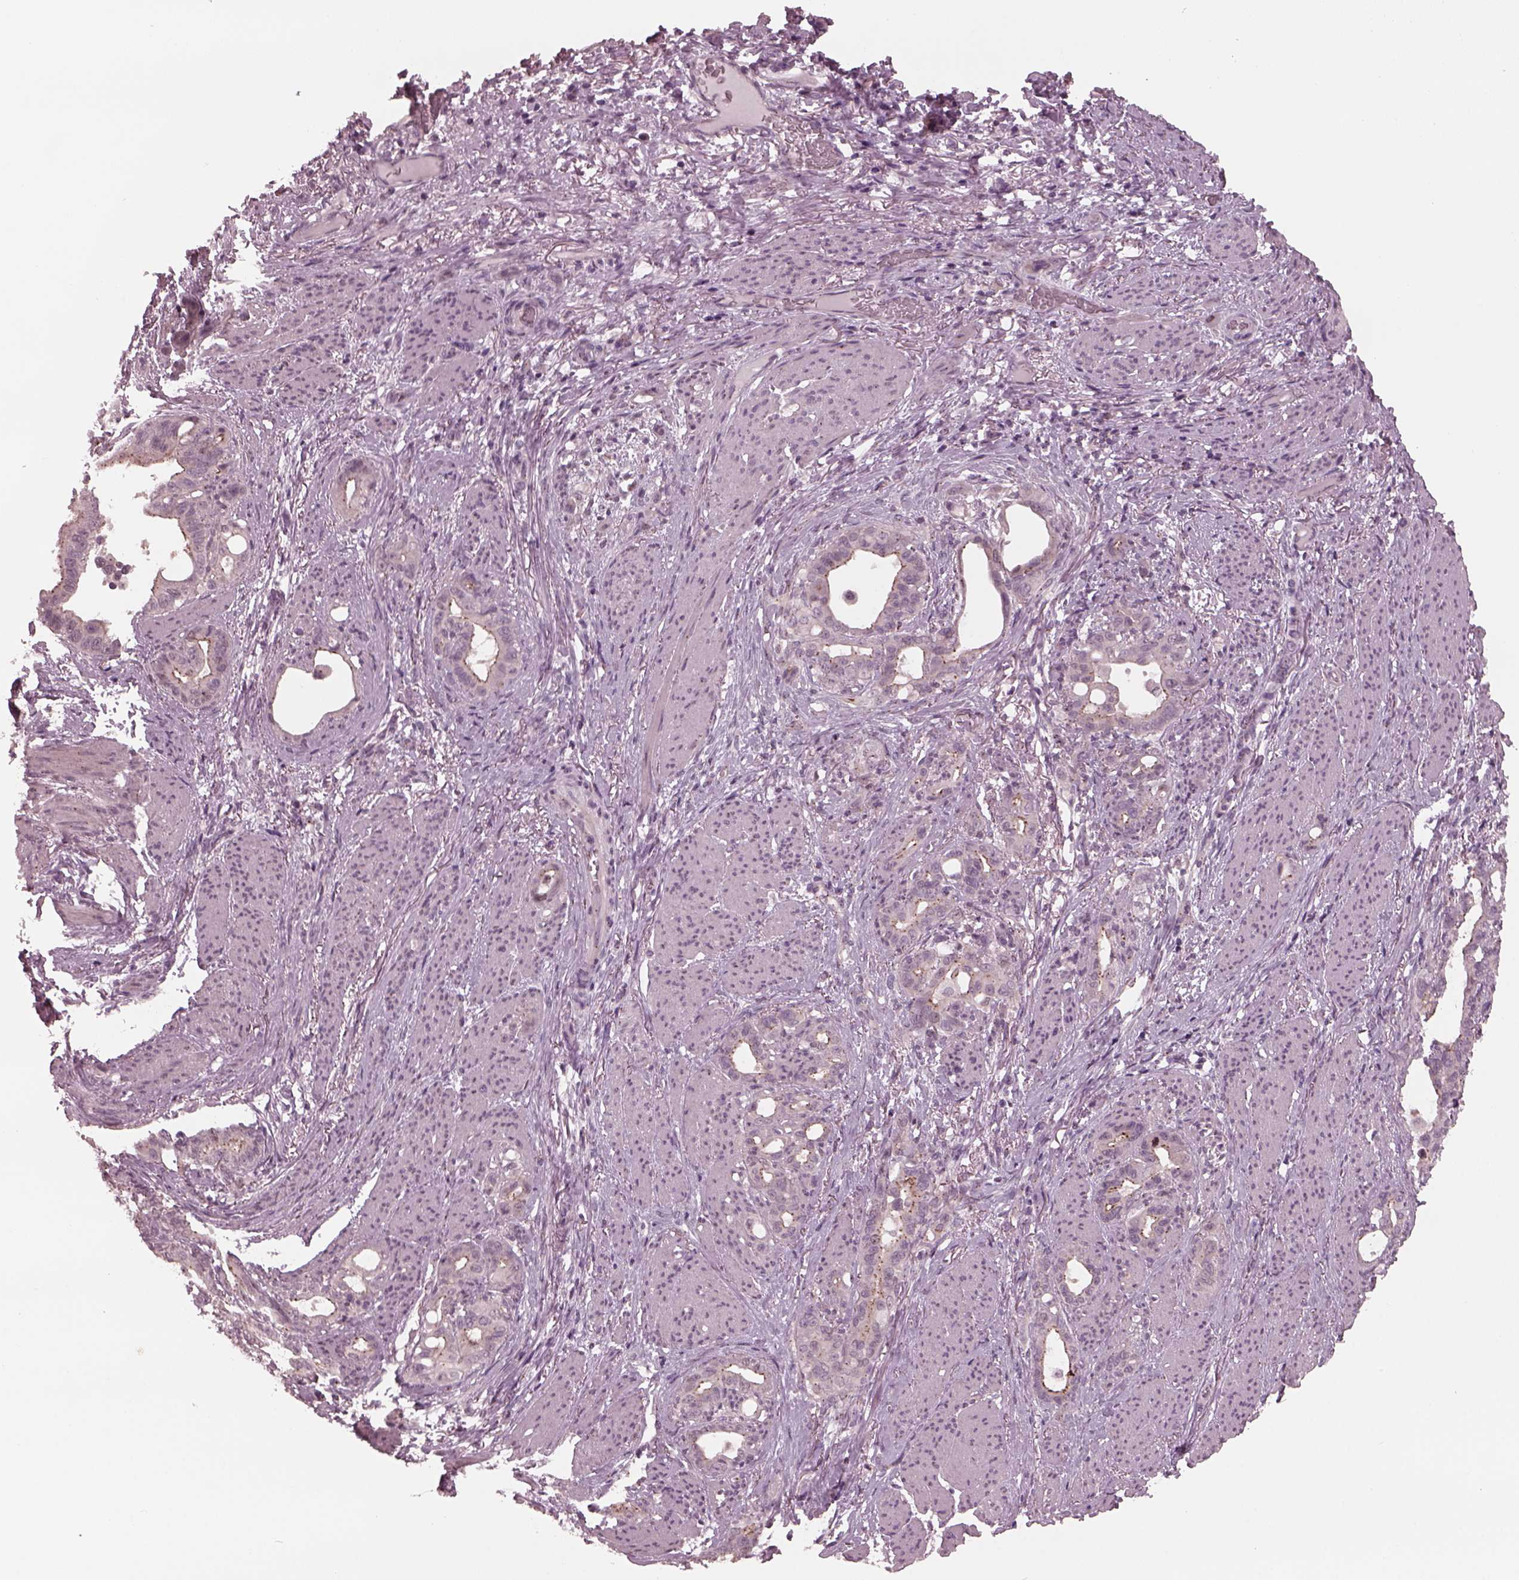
{"staining": {"intensity": "weak", "quantity": "<25%", "location": "cytoplasmic/membranous"}, "tissue": "stomach cancer", "cell_type": "Tumor cells", "image_type": "cancer", "snomed": [{"axis": "morphology", "description": "Normal tissue, NOS"}, {"axis": "morphology", "description": "Adenocarcinoma, NOS"}, {"axis": "topography", "description": "Esophagus"}, {"axis": "topography", "description": "Stomach, upper"}], "caption": "The IHC histopathology image has no significant expression in tumor cells of stomach cancer tissue.", "gene": "SAXO1", "patient": {"sex": "male", "age": 62}}